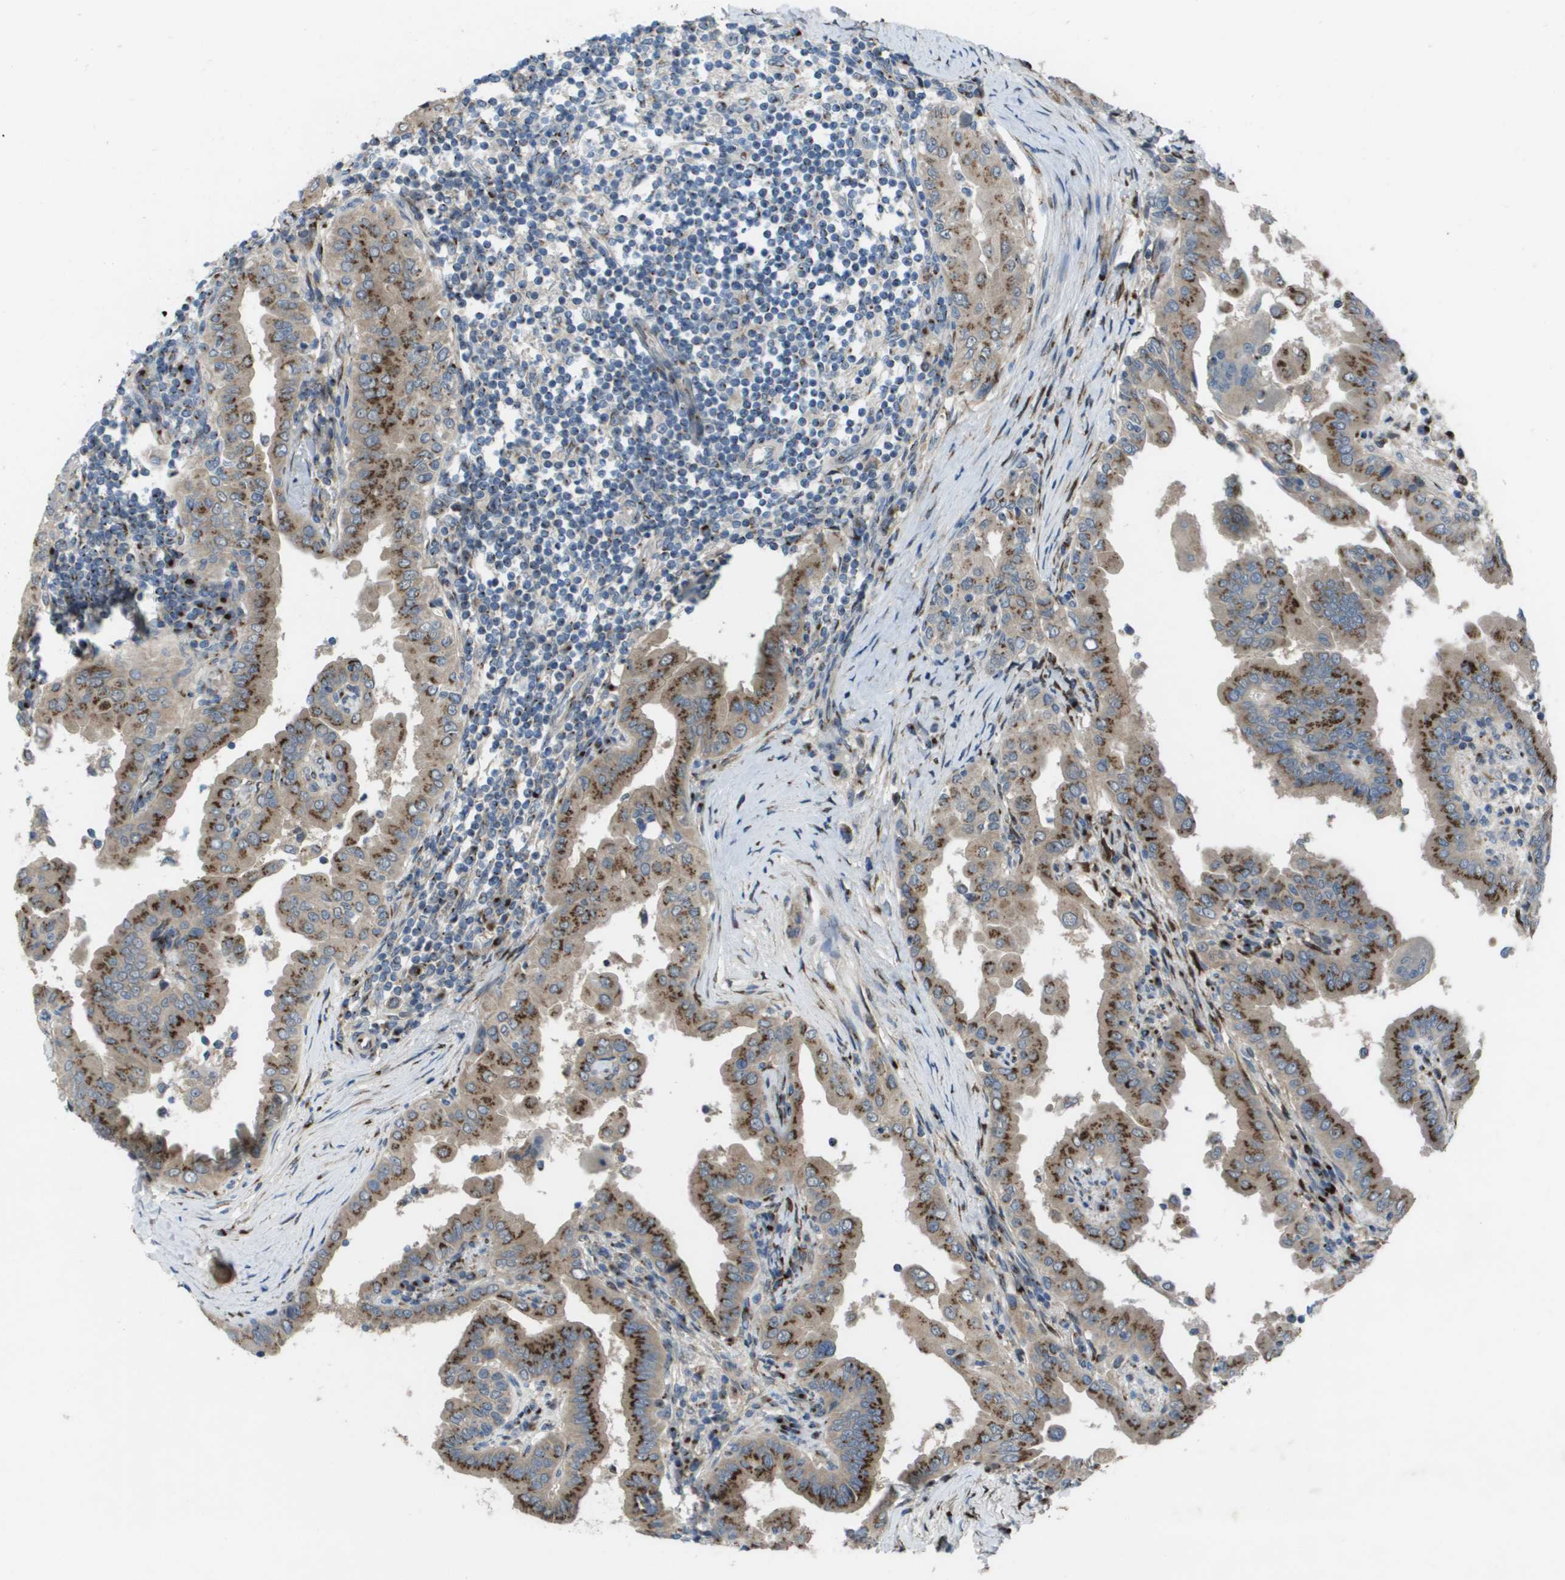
{"staining": {"intensity": "strong", "quantity": ">75%", "location": "cytoplasmic/membranous"}, "tissue": "thyroid cancer", "cell_type": "Tumor cells", "image_type": "cancer", "snomed": [{"axis": "morphology", "description": "Papillary adenocarcinoma, NOS"}, {"axis": "topography", "description": "Thyroid gland"}], "caption": "IHC histopathology image of neoplastic tissue: thyroid cancer (papillary adenocarcinoma) stained using immunohistochemistry shows high levels of strong protein expression localized specifically in the cytoplasmic/membranous of tumor cells, appearing as a cytoplasmic/membranous brown color.", "gene": "QSOX2", "patient": {"sex": "male", "age": 33}}